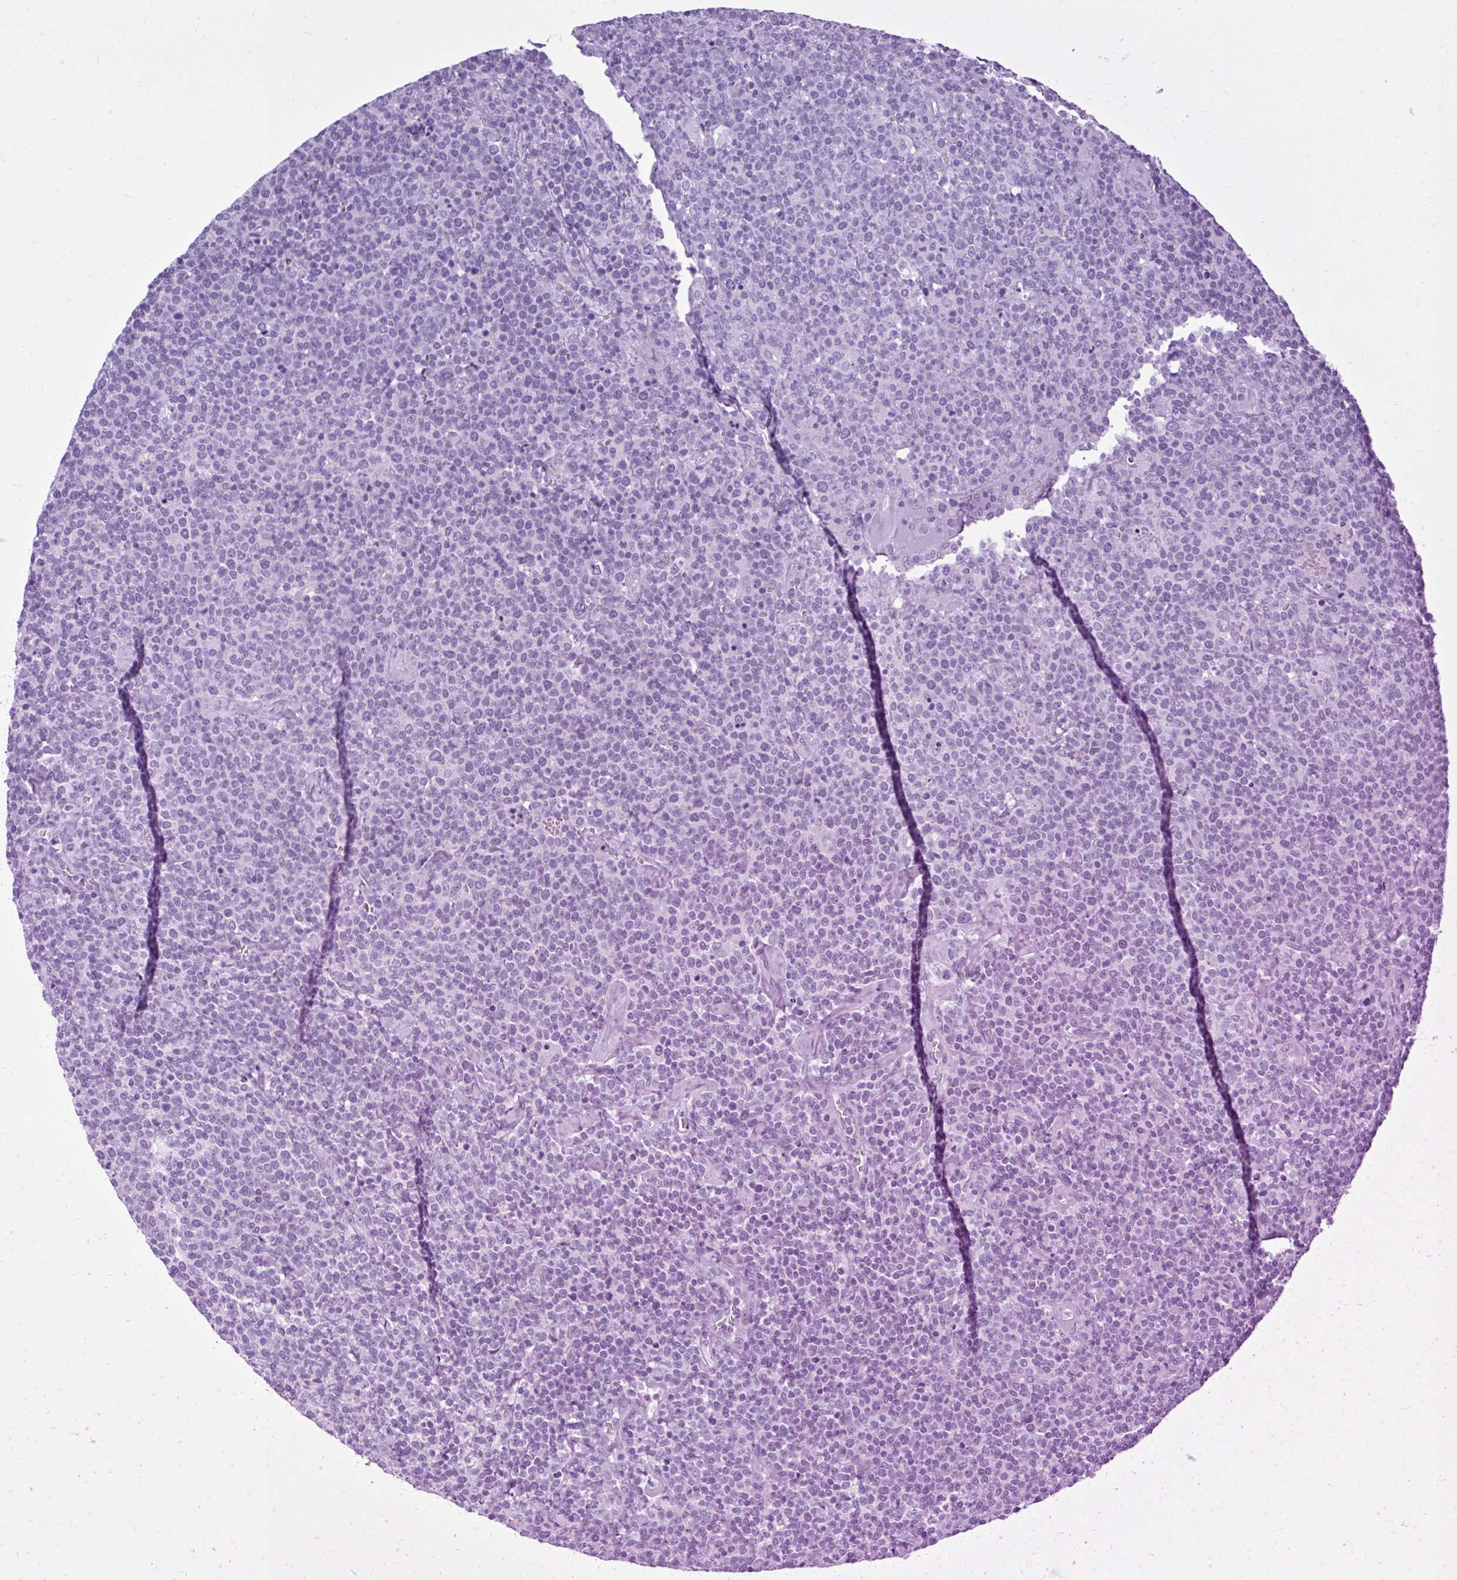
{"staining": {"intensity": "negative", "quantity": "none", "location": "none"}, "tissue": "lymphoma", "cell_type": "Tumor cells", "image_type": "cancer", "snomed": [{"axis": "morphology", "description": "Malignant lymphoma, non-Hodgkin's type, High grade"}, {"axis": "topography", "description": "Lymph node"}], "caption": "This is an IHC micrograph of human malignant lymphoma, non-Hodgkin's type (high-grade). There is no staining in tumor cells.", "gene": "FAM153A", "patient": {"sex": "male", "age": 61}}